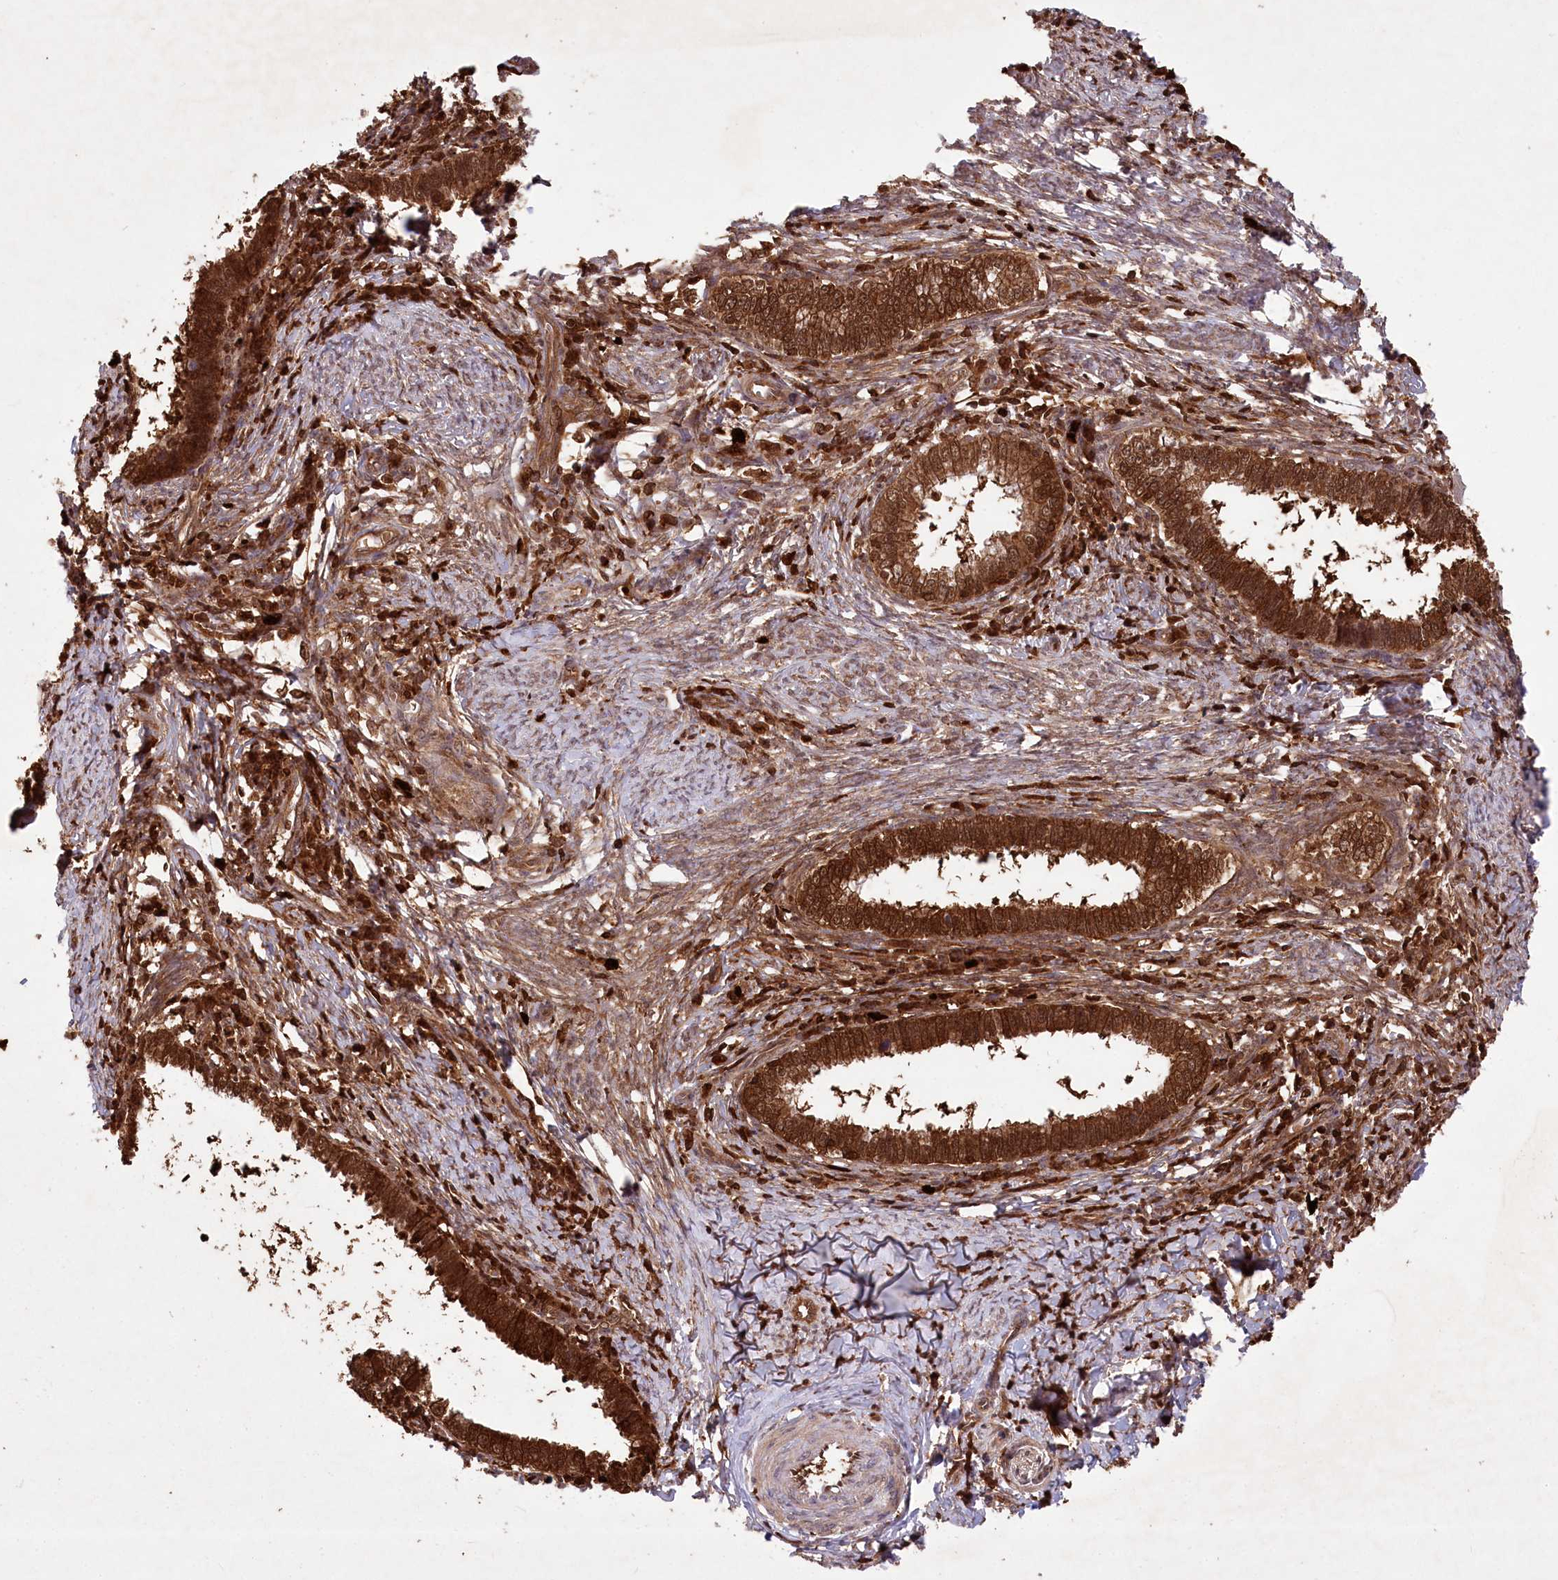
{"staining": {"intensity": "strong", "quantity": ">75%", "location": "cytoplasmic/membranous,nuclear"}, "tissue": "cervical cancer", "cell_type": "Tumor cells", "image_type": "cancer", "snomed": [{"axis": "morphology", "description": "Adenocarcinoma, NOS"}, {"axis": "topography", "description": "Cervix"}], "caption": "Brown immunohistochemical staining in human cervical cancer reveals strong cytoplasmic/membranous and nuclear staining in approximately >75% of tumor cells.", "gene": "LSG1", "patient": {"sex": "female", "age": 36}}